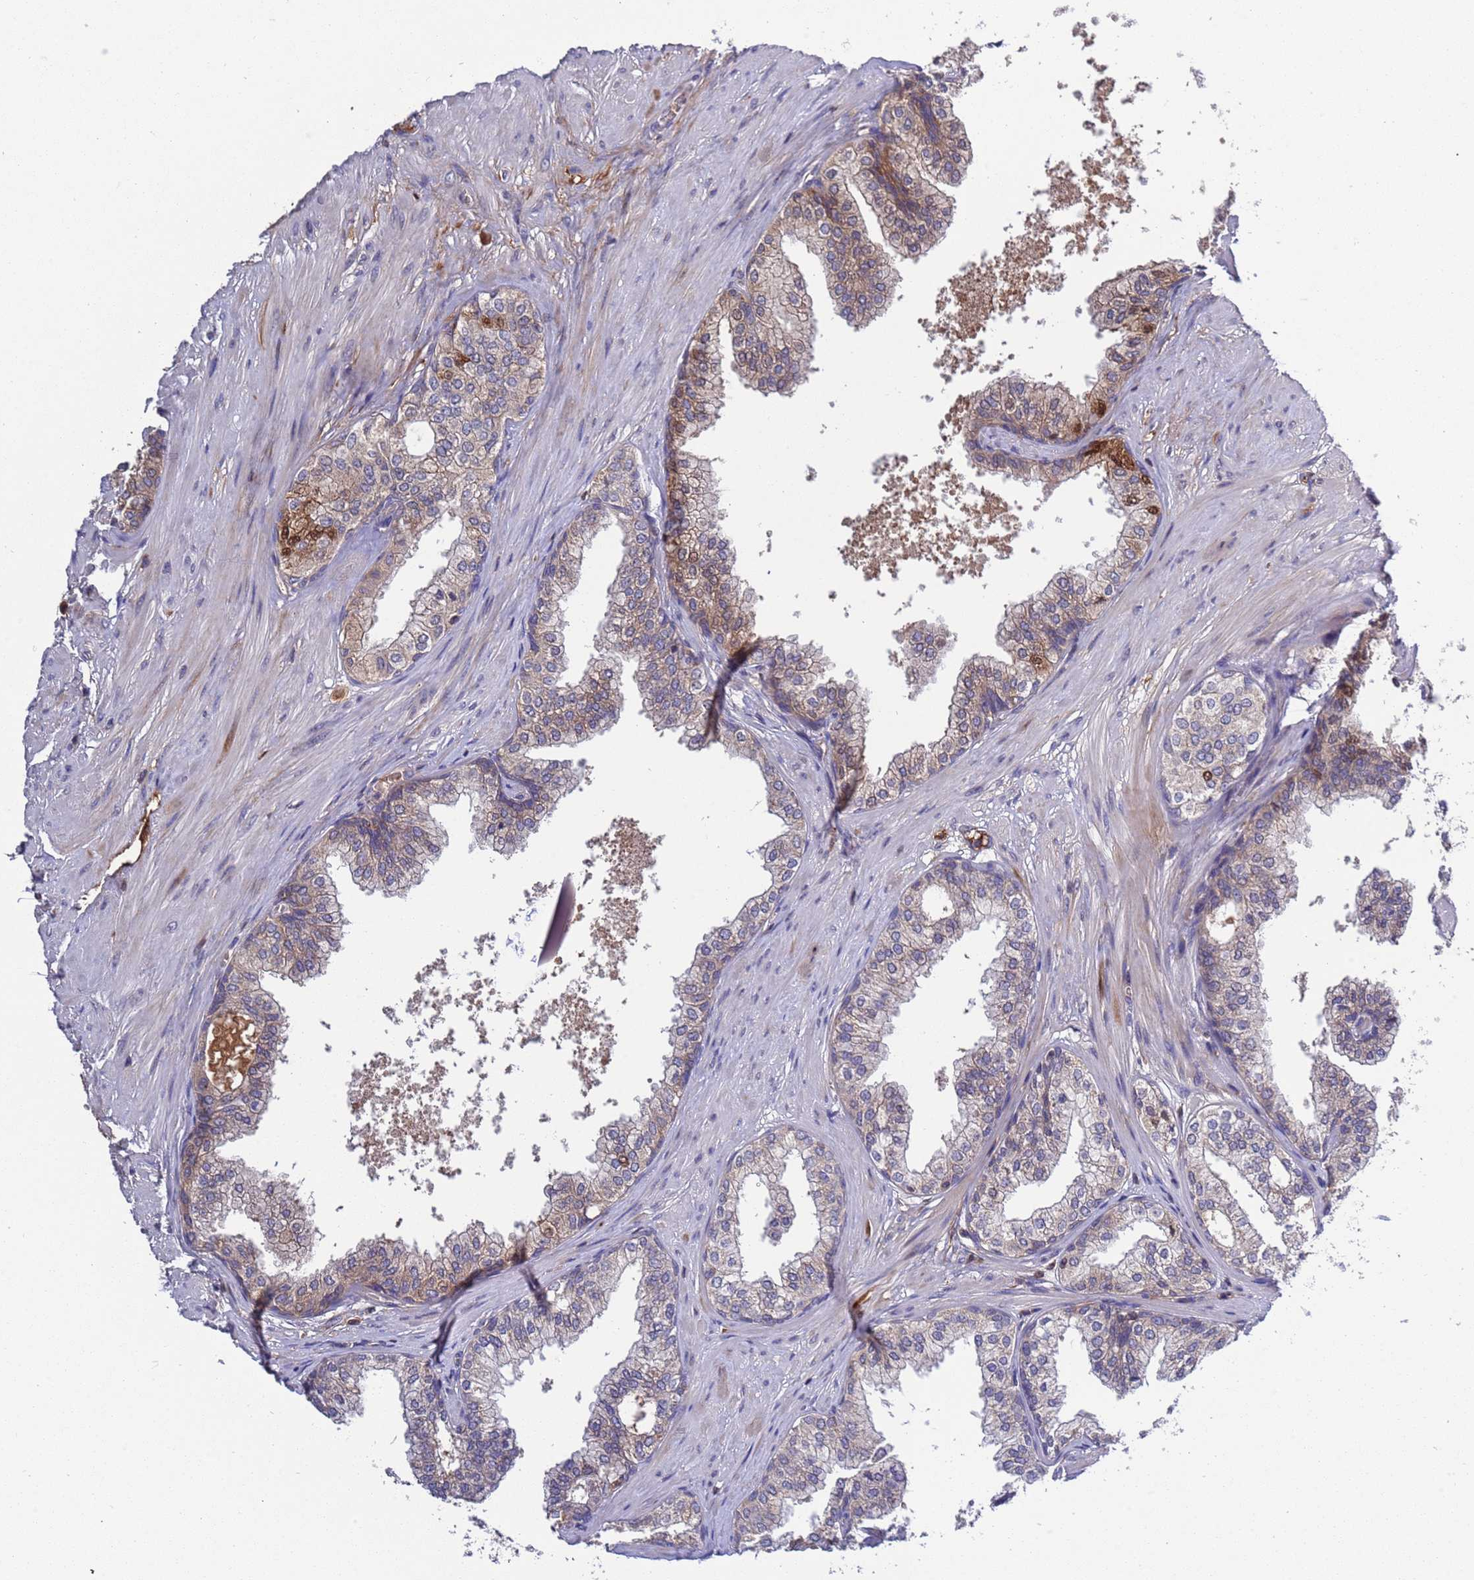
{"staining": {"intensity": "moderate", "quantity": "<25%", "location": "cytoplasmic/membranous"}, "tissue": "prostate", "cell_type": "Glandular cells", "image_type": "normal", "snomed": [{"axis": "morphology", "description": "Normal tissue, NOS"}, {"axis": "topography", "description": "Prostate"}], "caption": "Glandular cells show low levels of moderate cytoplasmic/membranous expression in approximately <25% of cells in unremarkable prostate. Nuclei are stained in blue.", "gene": "PARP16", "patient": {"sex": "male", "age": 60}}